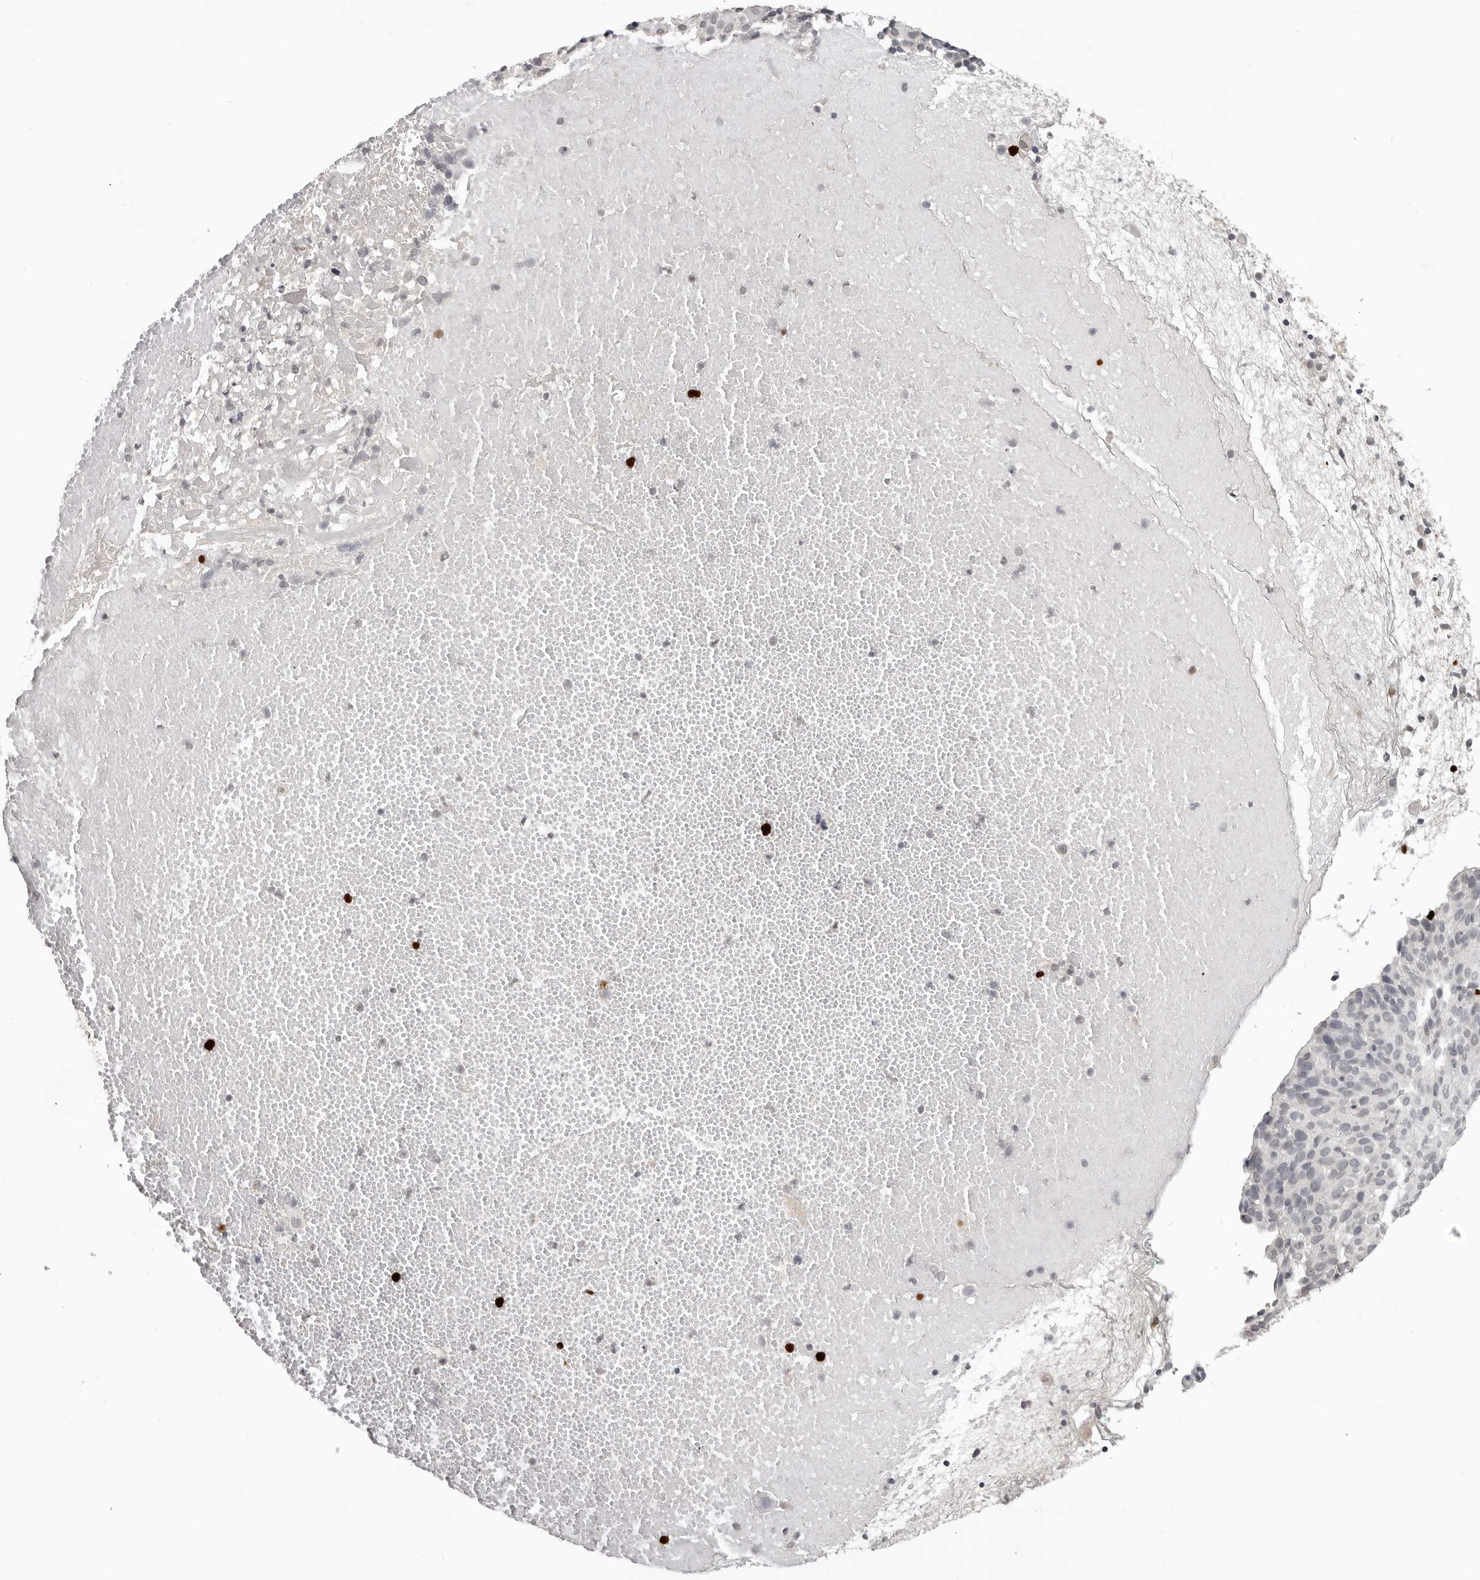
{"staining": {"intensity": "negative", "quantity": "none", "location": "none"}, "tissue": "cervical cancer", "cell_type": "Tumor cells", "image_type": "cancer", "snomed": [{"axis": "morphology", "description": "Squamous cell carcinoma, NOS"}, {"axis": "topography", "description": "Cervix"}], "caption": "A high-resolution image shows immunohistochemistry staining of cervical squamous cell carcinoma, which displays no significant staining in tumor cells.", "gene": "FOXP3", "patient": {"sex": "female", "age": 74}}